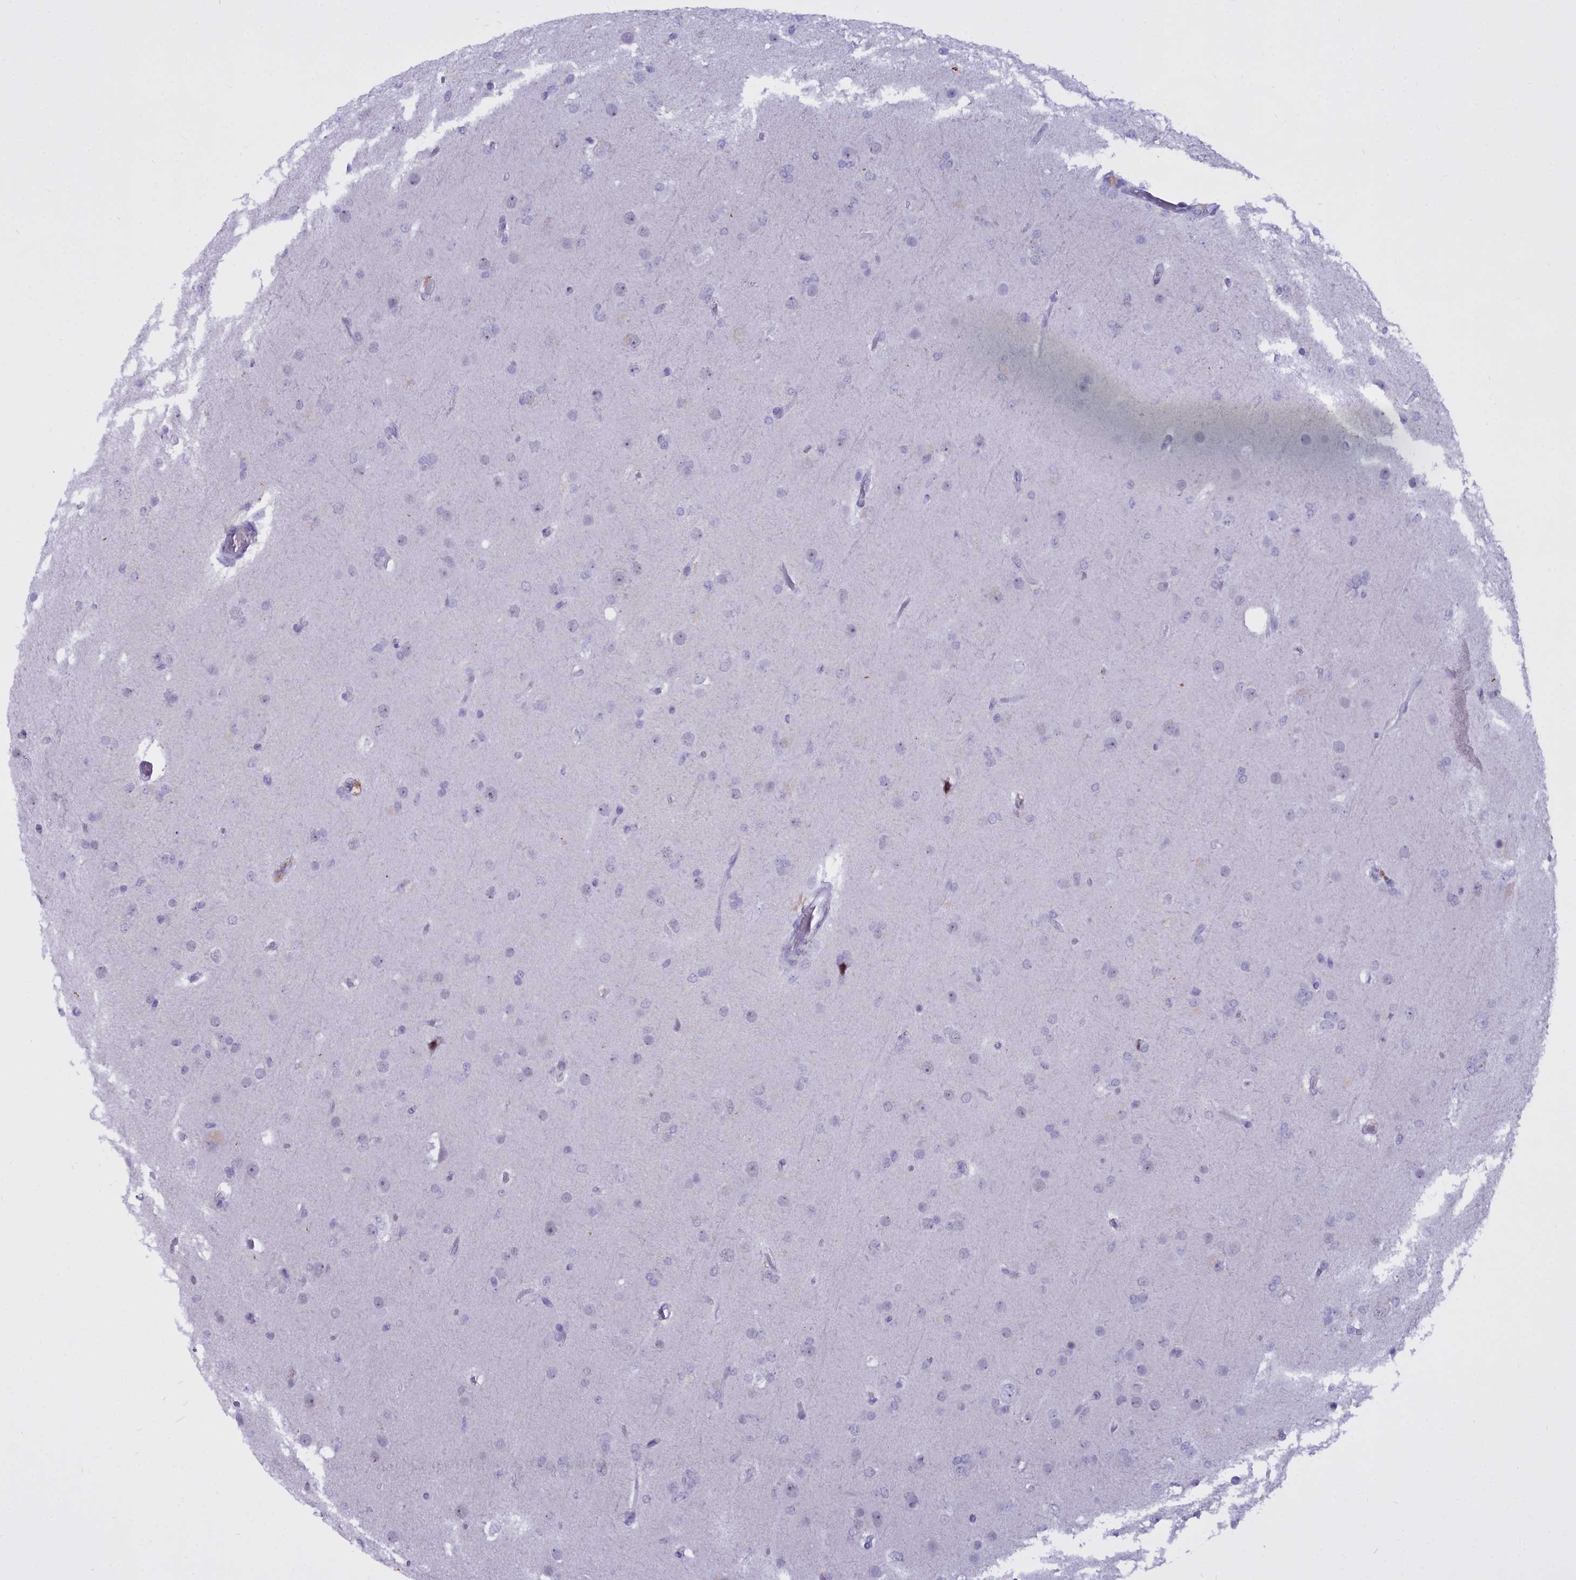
{"staining": {"intensity": "negative", "quantity": "none", "location": "none"}, "tissue": "glioma", "cell_type": "Tumor cells", "image_type": "cancer", "snomed": [{"axis": "morphology", "description": "Glioma, malignant, Low grade"}, {"axis": "topography", "description": "Brain"}], "caption": "High power microscopy micrograph of an IHC micrograph of glioma, revealing no significant staining in tumor cells.", "gene": "OSTN", "patient": {"sex": "male", "age": 65}}